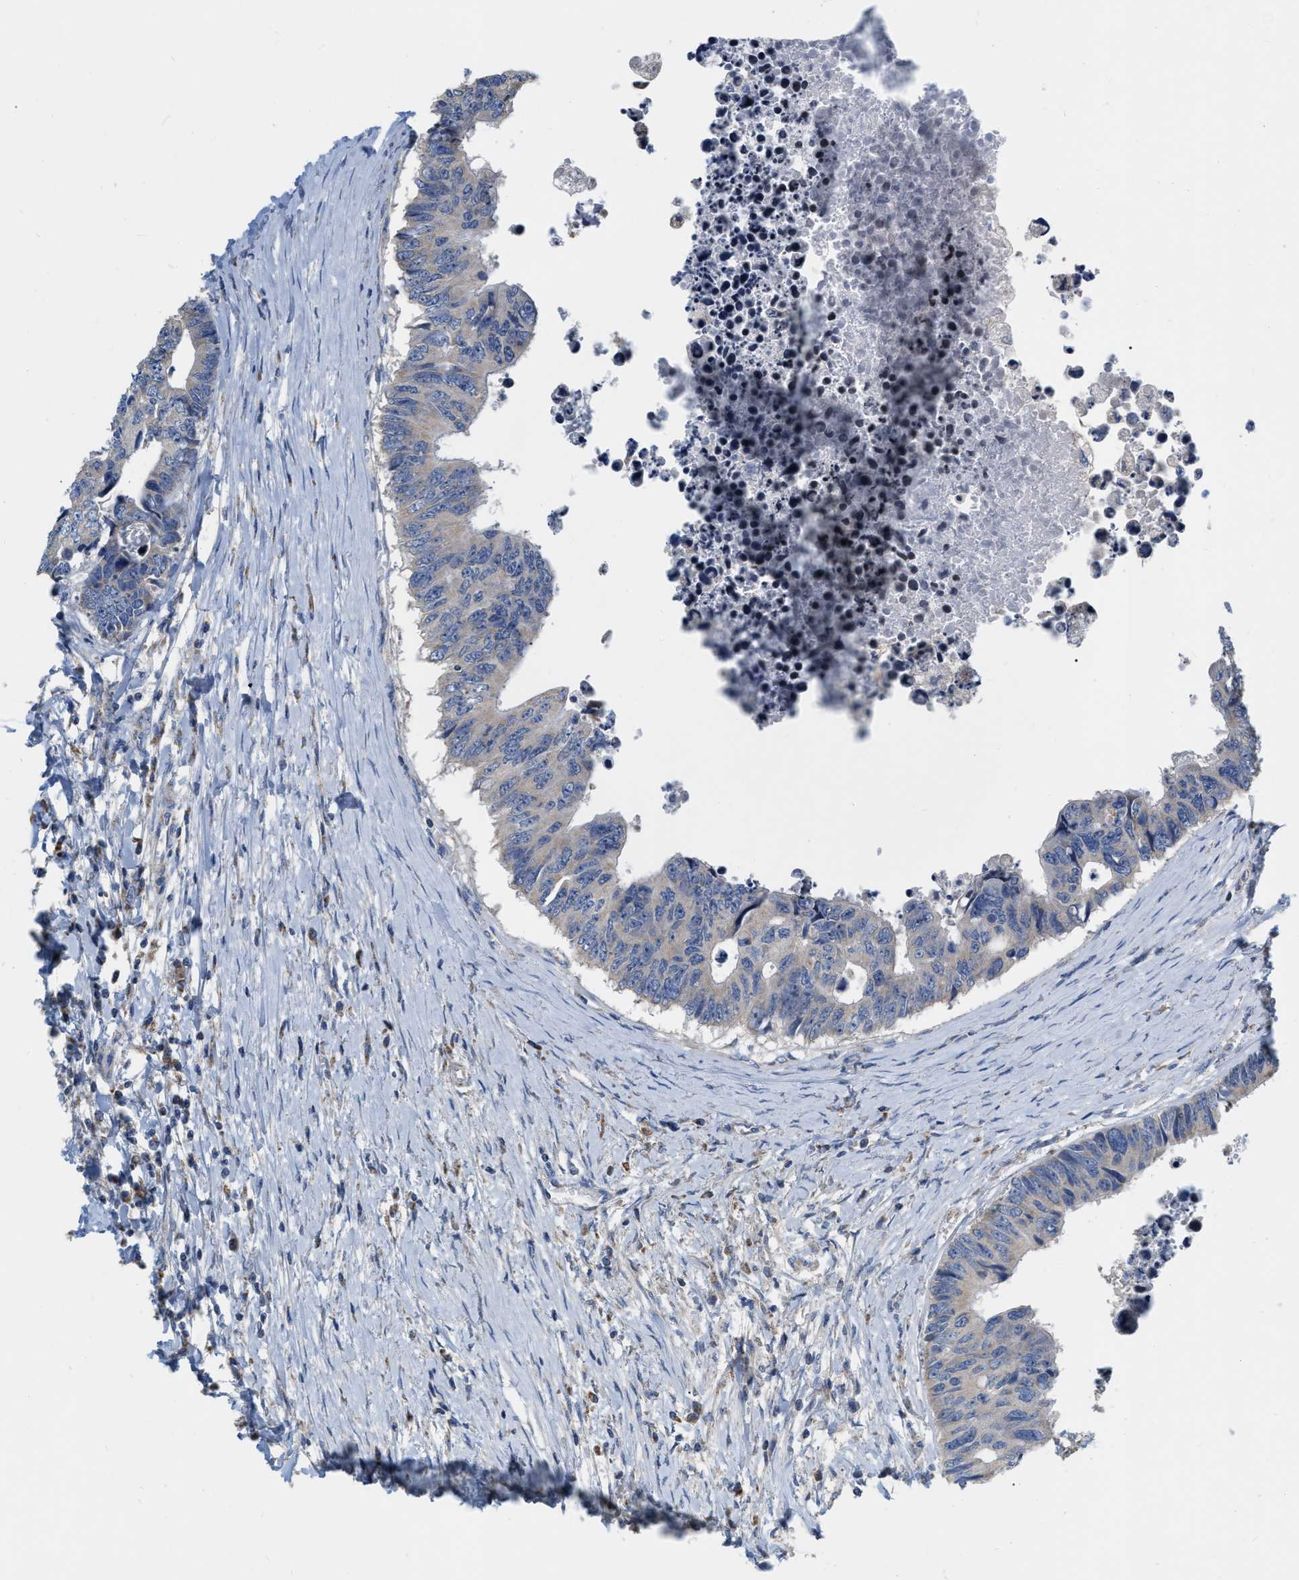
{"staining": {"intensity": "negative", "quantity": "none", "location": "none"}, "tissue": "colorectal cancer", "cell_type": "Tumor cells", "image_type": "cancer", "snomed": [{"axis": "morphology", "description": "Adenocarcinoma, NOS"}, {"axis": "topography", "description": "Rectum"}], "caption": "Colorectal cancer stained for a protein using immunohistochemistry (IHC) displays no expression tumor cells.", "gene": "DDX56", "patient": {"sex": "male", "age": 84}}